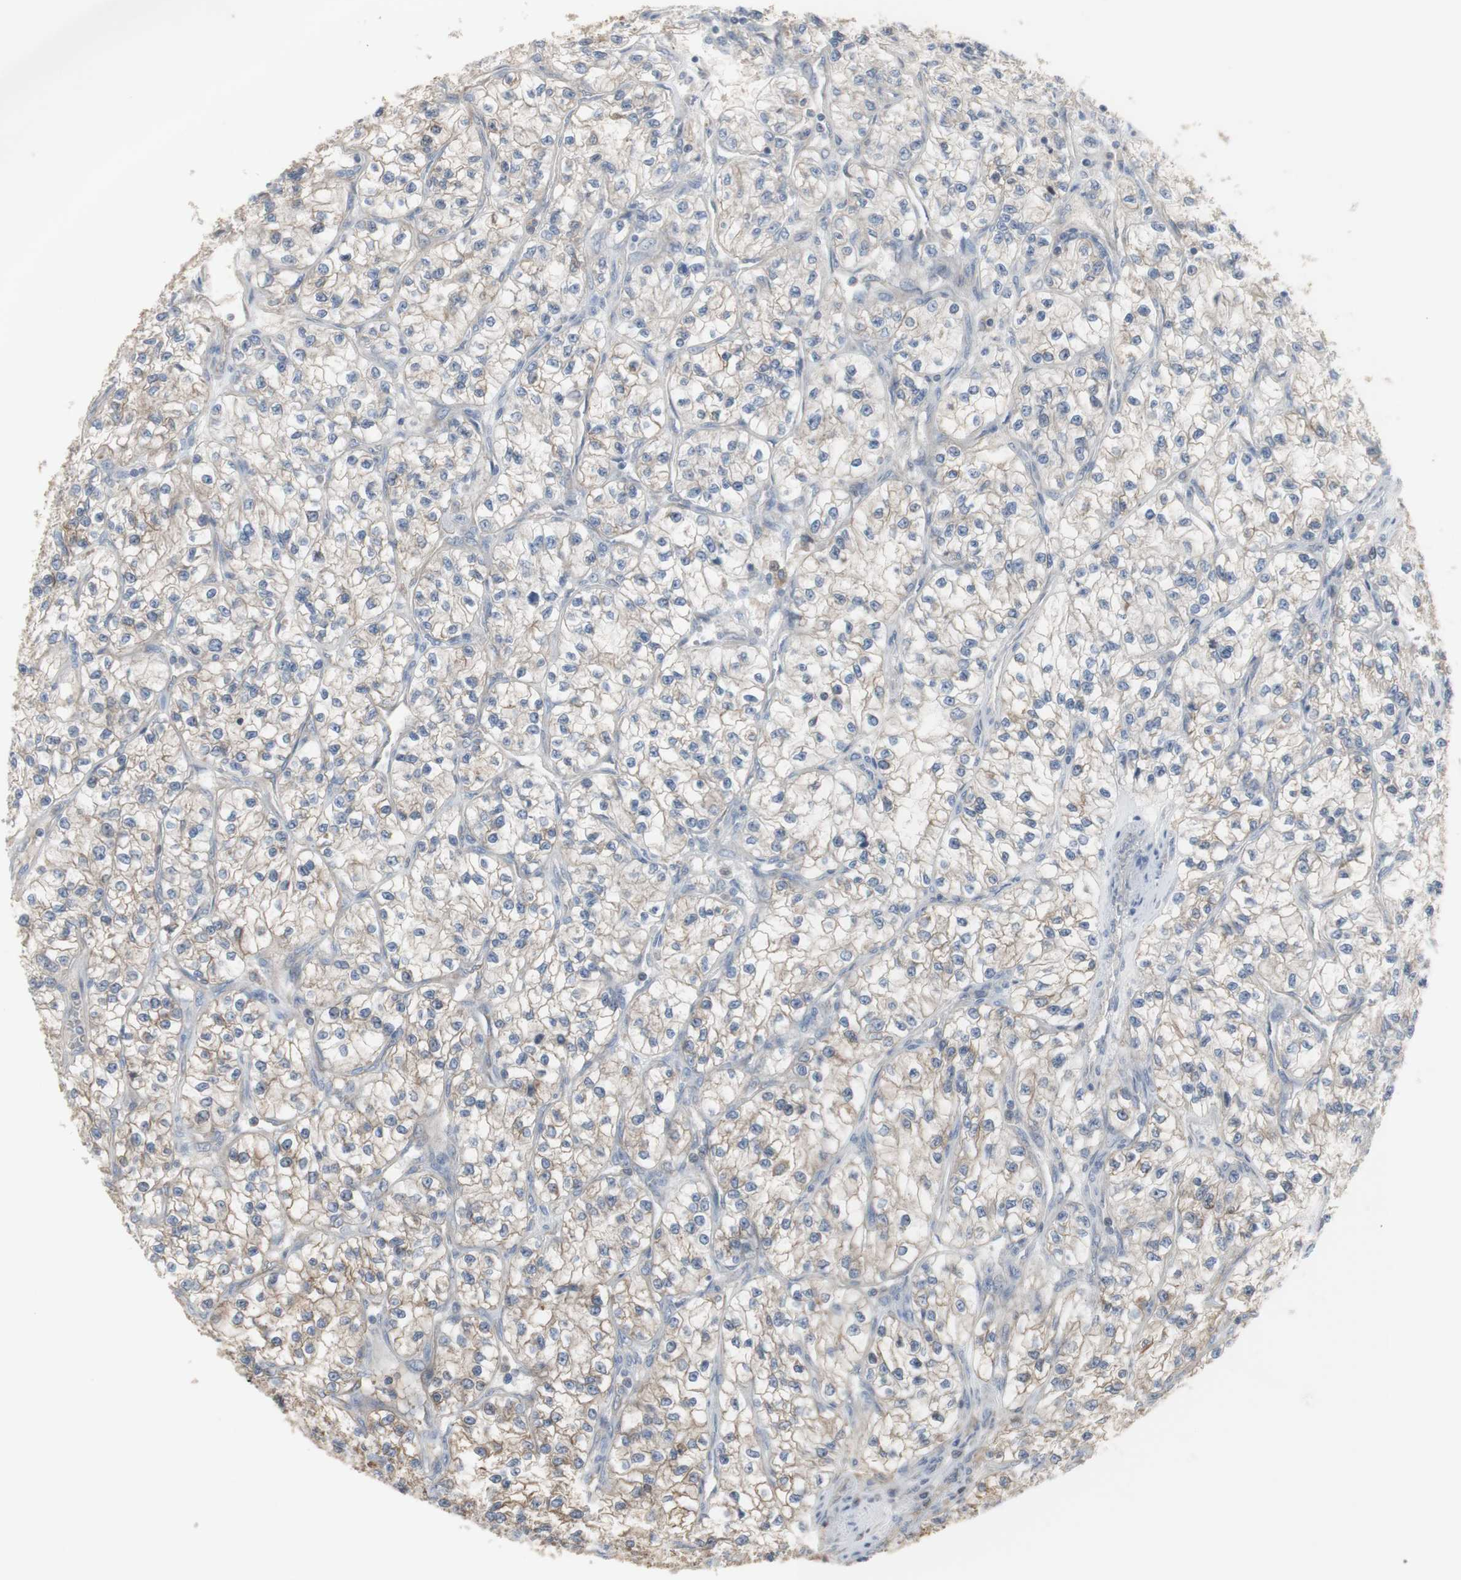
{"staining": {"intensity": "moderate", "quantity": "25%-75%", "location": "cytoplasmic/membranous"}, "tissue": "renal cancer", "cell_type": "Tumor cells", "image_type": "cancer", "snomed": [{"axis": "morphology", "description": "Adenocarcinoma, NOS"}, {"axis": "topography", "description": "Kidney"}], "caption": "A micrograph of human renal cancer stained for a protein shows moderate cytoplasmic/membranous brown staining in tumor cells.", "gene": "C3orf52", "patient": {"sex": "female", "age": 57}}